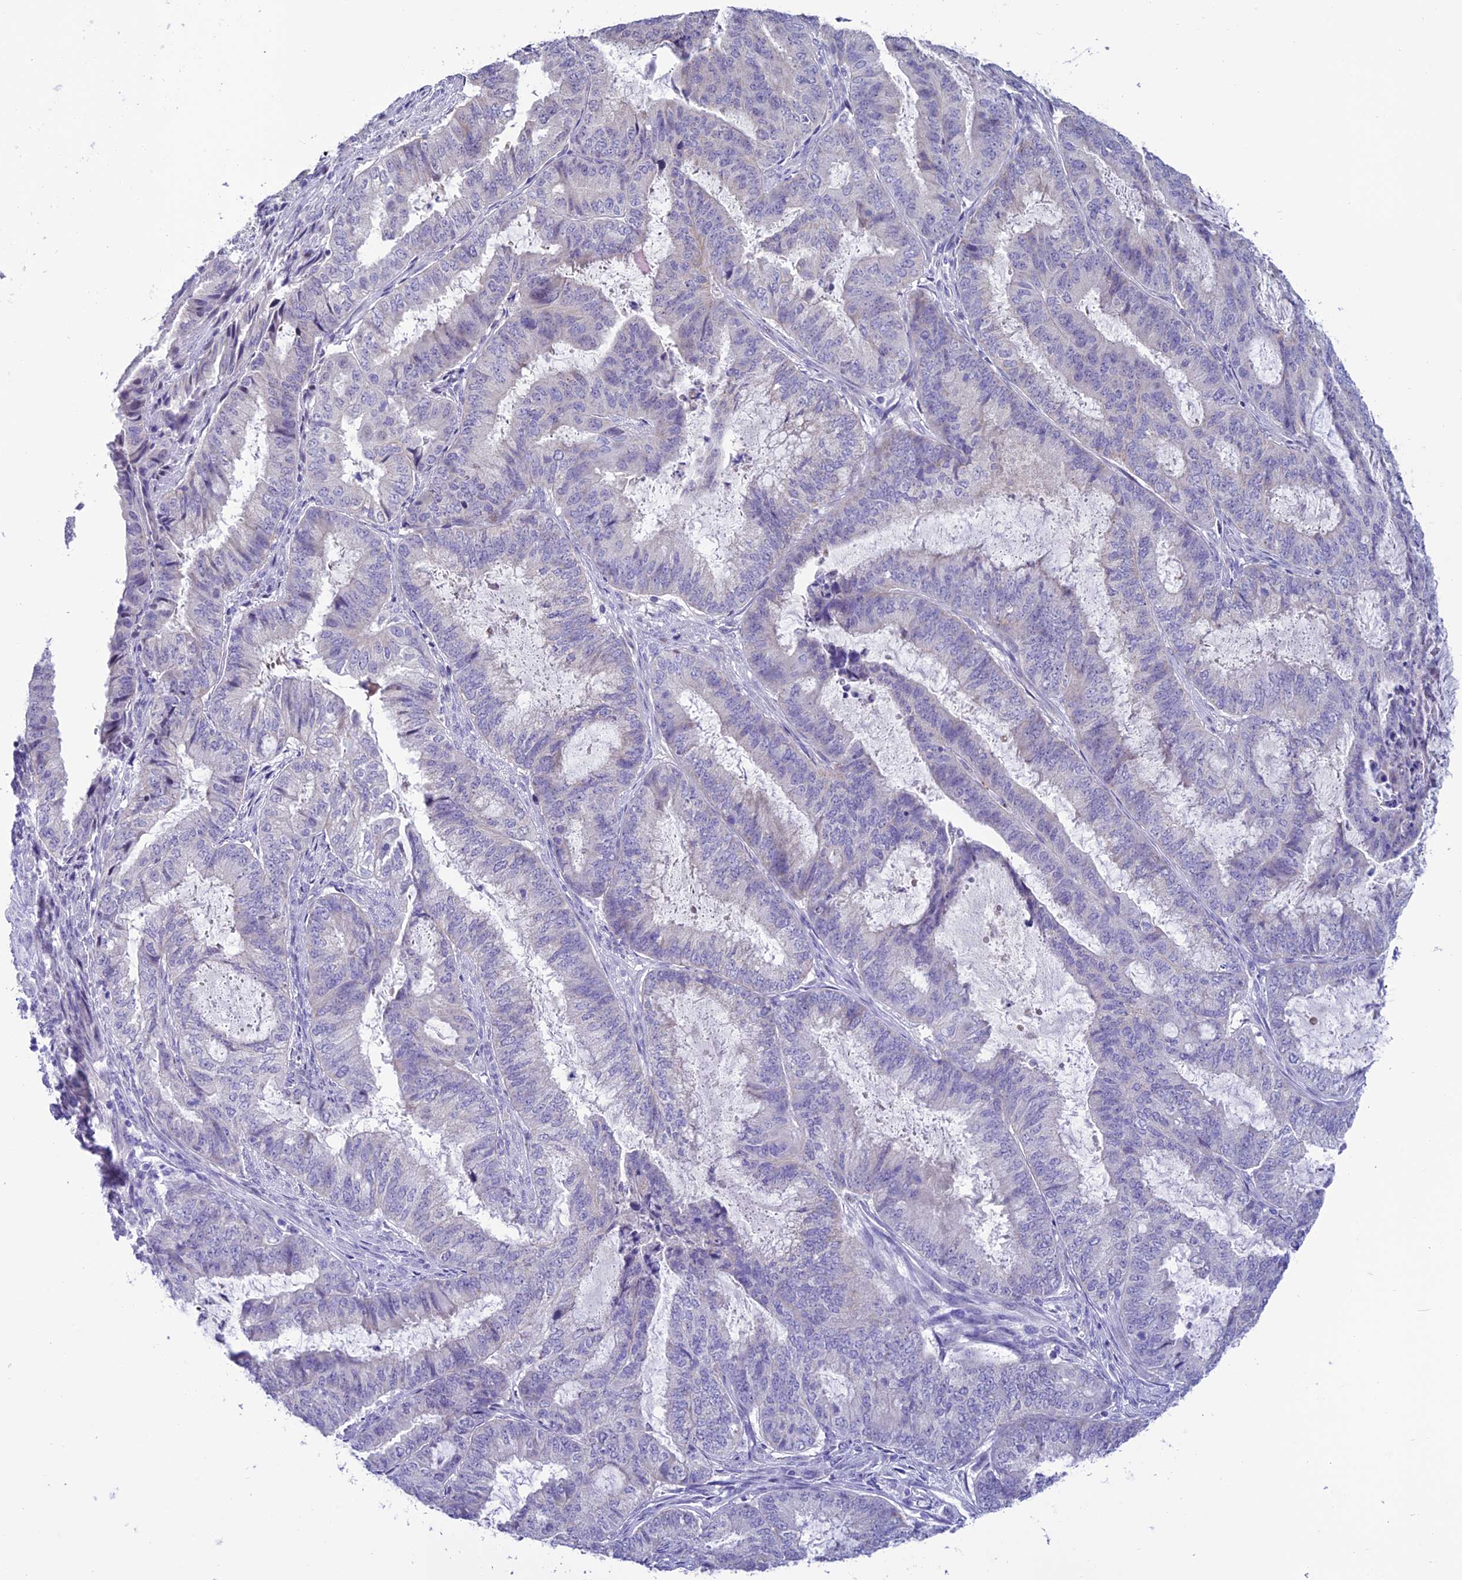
{"staining": {"intensity": "negative", "quantity": "none", "location": "none"}, "tissue": "endometrial cancer", "cell_type": "Tumor cells", "image_type": "cancer", "snomed": [{"axis": "morphology", "description": "Adenocarcinoma, NOS"}, {"axis": "topography", "description": "Endometrium"}], "caption": "Endometrial adenocarcinoma was stained to show a protein in brown. There is no significant staining in tumor cells.", "gene": "SLC10A1", "patient": {"sex": "female", "age": 51}}